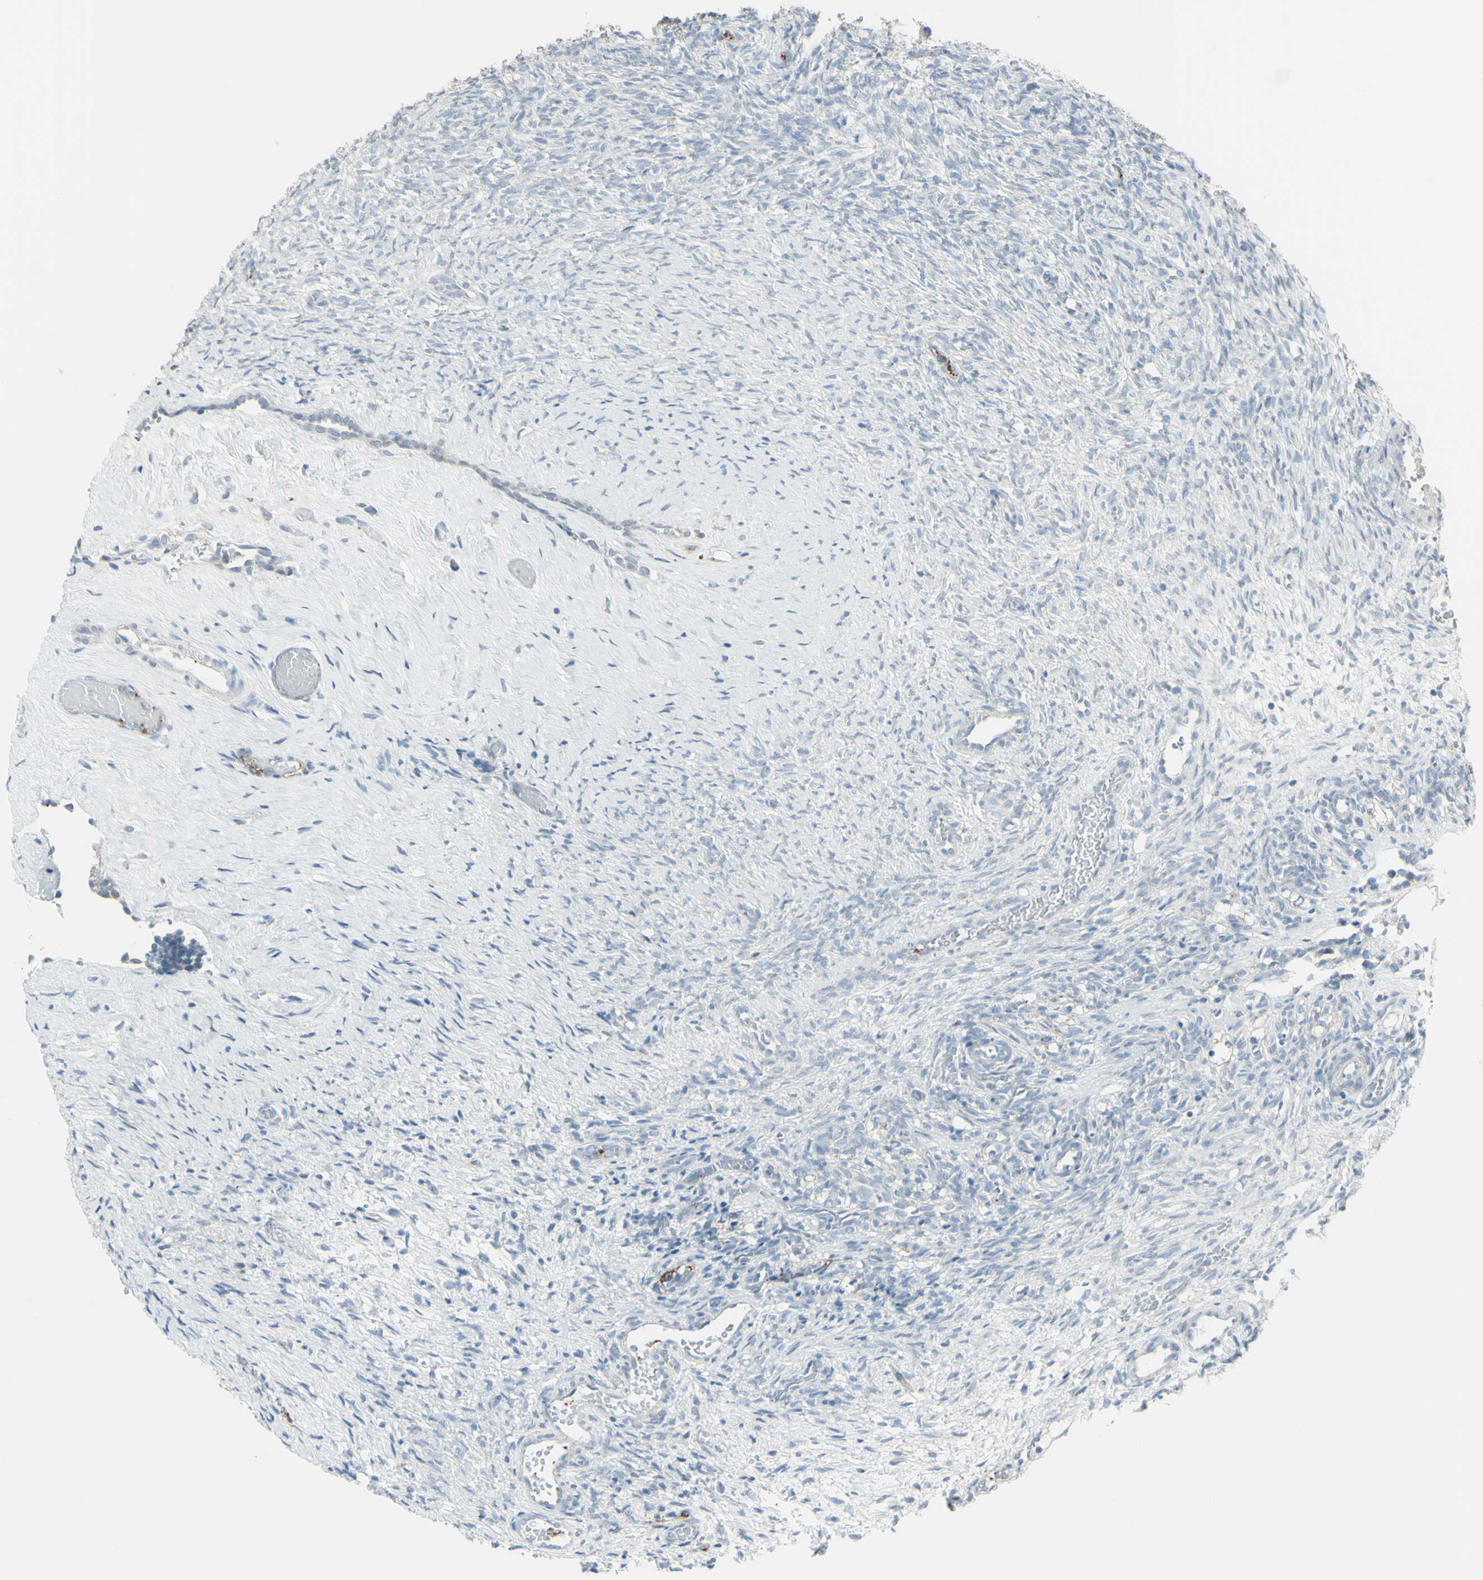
{"staining": {"intensity": "negative", "quantity": "none", "location": "none"}, "tissue": "ovary", "cell_type": "Ovarian stroma cells", "image_type": "normal", "snomed": [{"axis": "morphology", "description": "Normal tissue, NOS"}, {"axis": "topography", "description": "Ovary"}], "caption": "The image shows no significant positivity in ovarian stroma cells of ovary. (Stains: DAB IHC with hematoxylin counter stain, Microscopy: brightfield microscopy at high magnification).", "gene": "CD79B", "patient": {"sex": "female", "age": 35}}